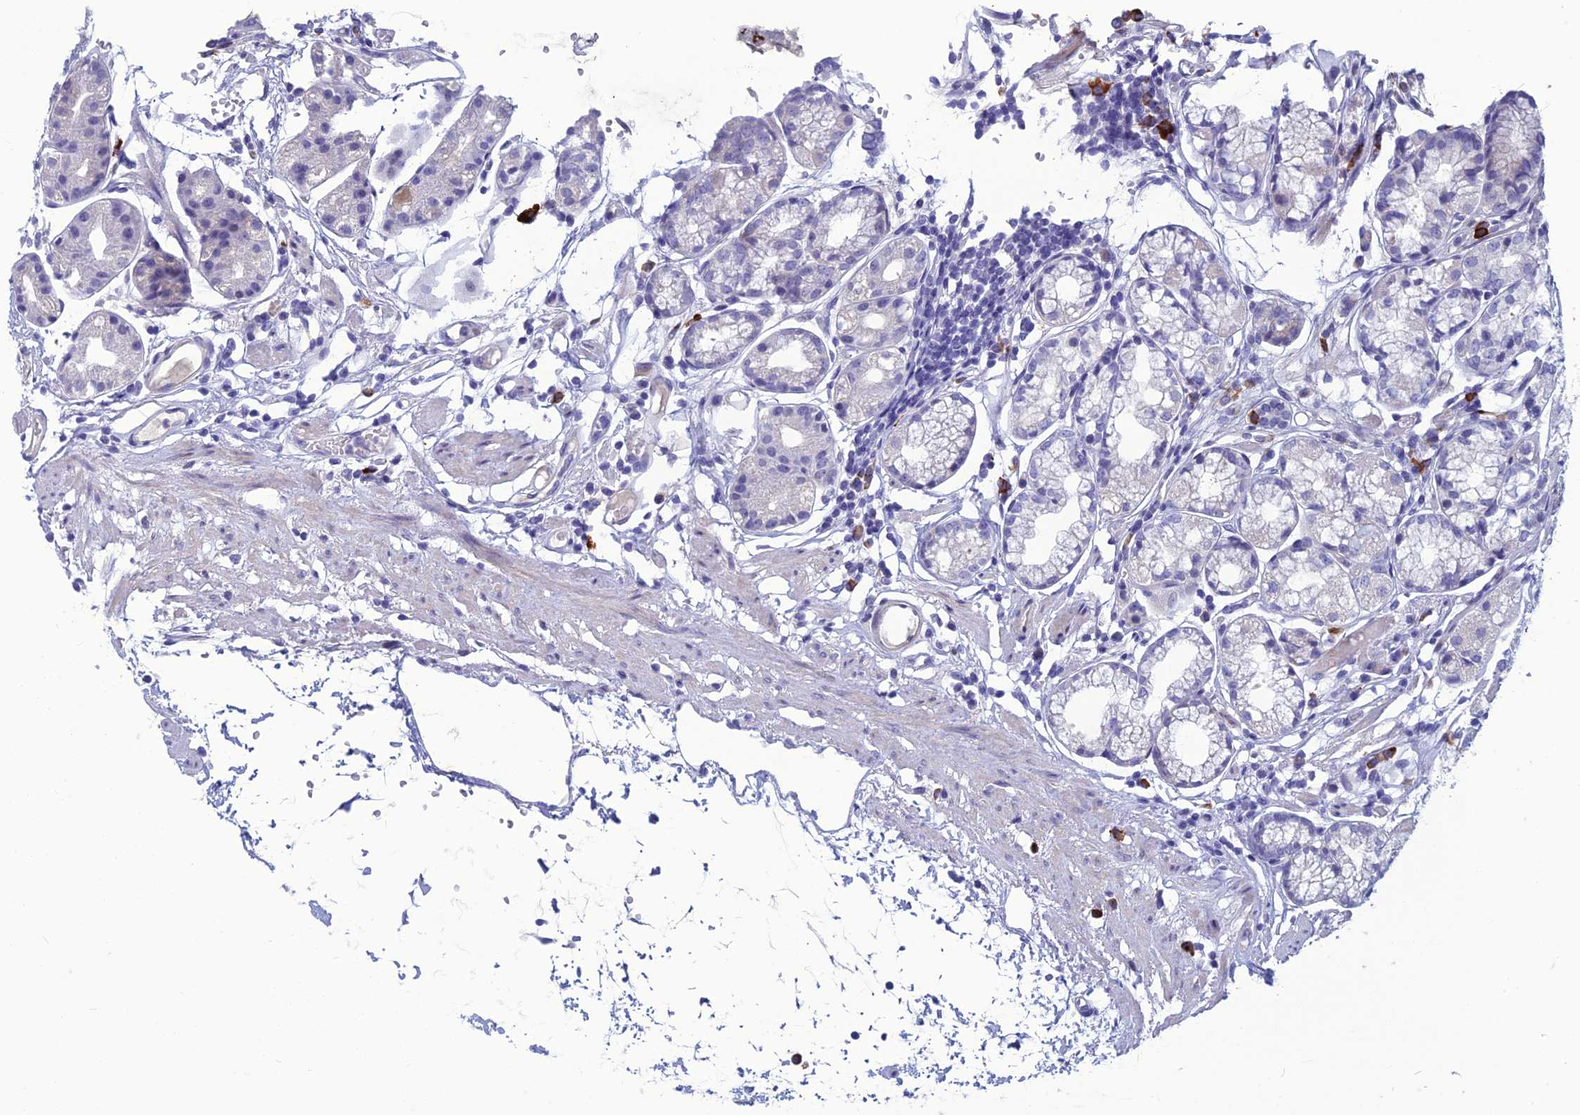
{"staining": {"intensity": "negative", "quantity": "none", "location": "none"}, "tissue": "stomach", "cell_type": "Glandular cells", "image_type": "normal", "snomed": [{"axis": "morphology", "description": "Normal tissue, NOS"}, {"axis": "topography", "description": "Stomach"}], "caption": "Immunohistochemistry histopathology image of normal human stomach stained for a protein (brown), which demonstrates no positivity in glandular cells. Nuclei are stained in blue.", "gene": "CRB2", "patient": {"sex": "female", "age": 57}}